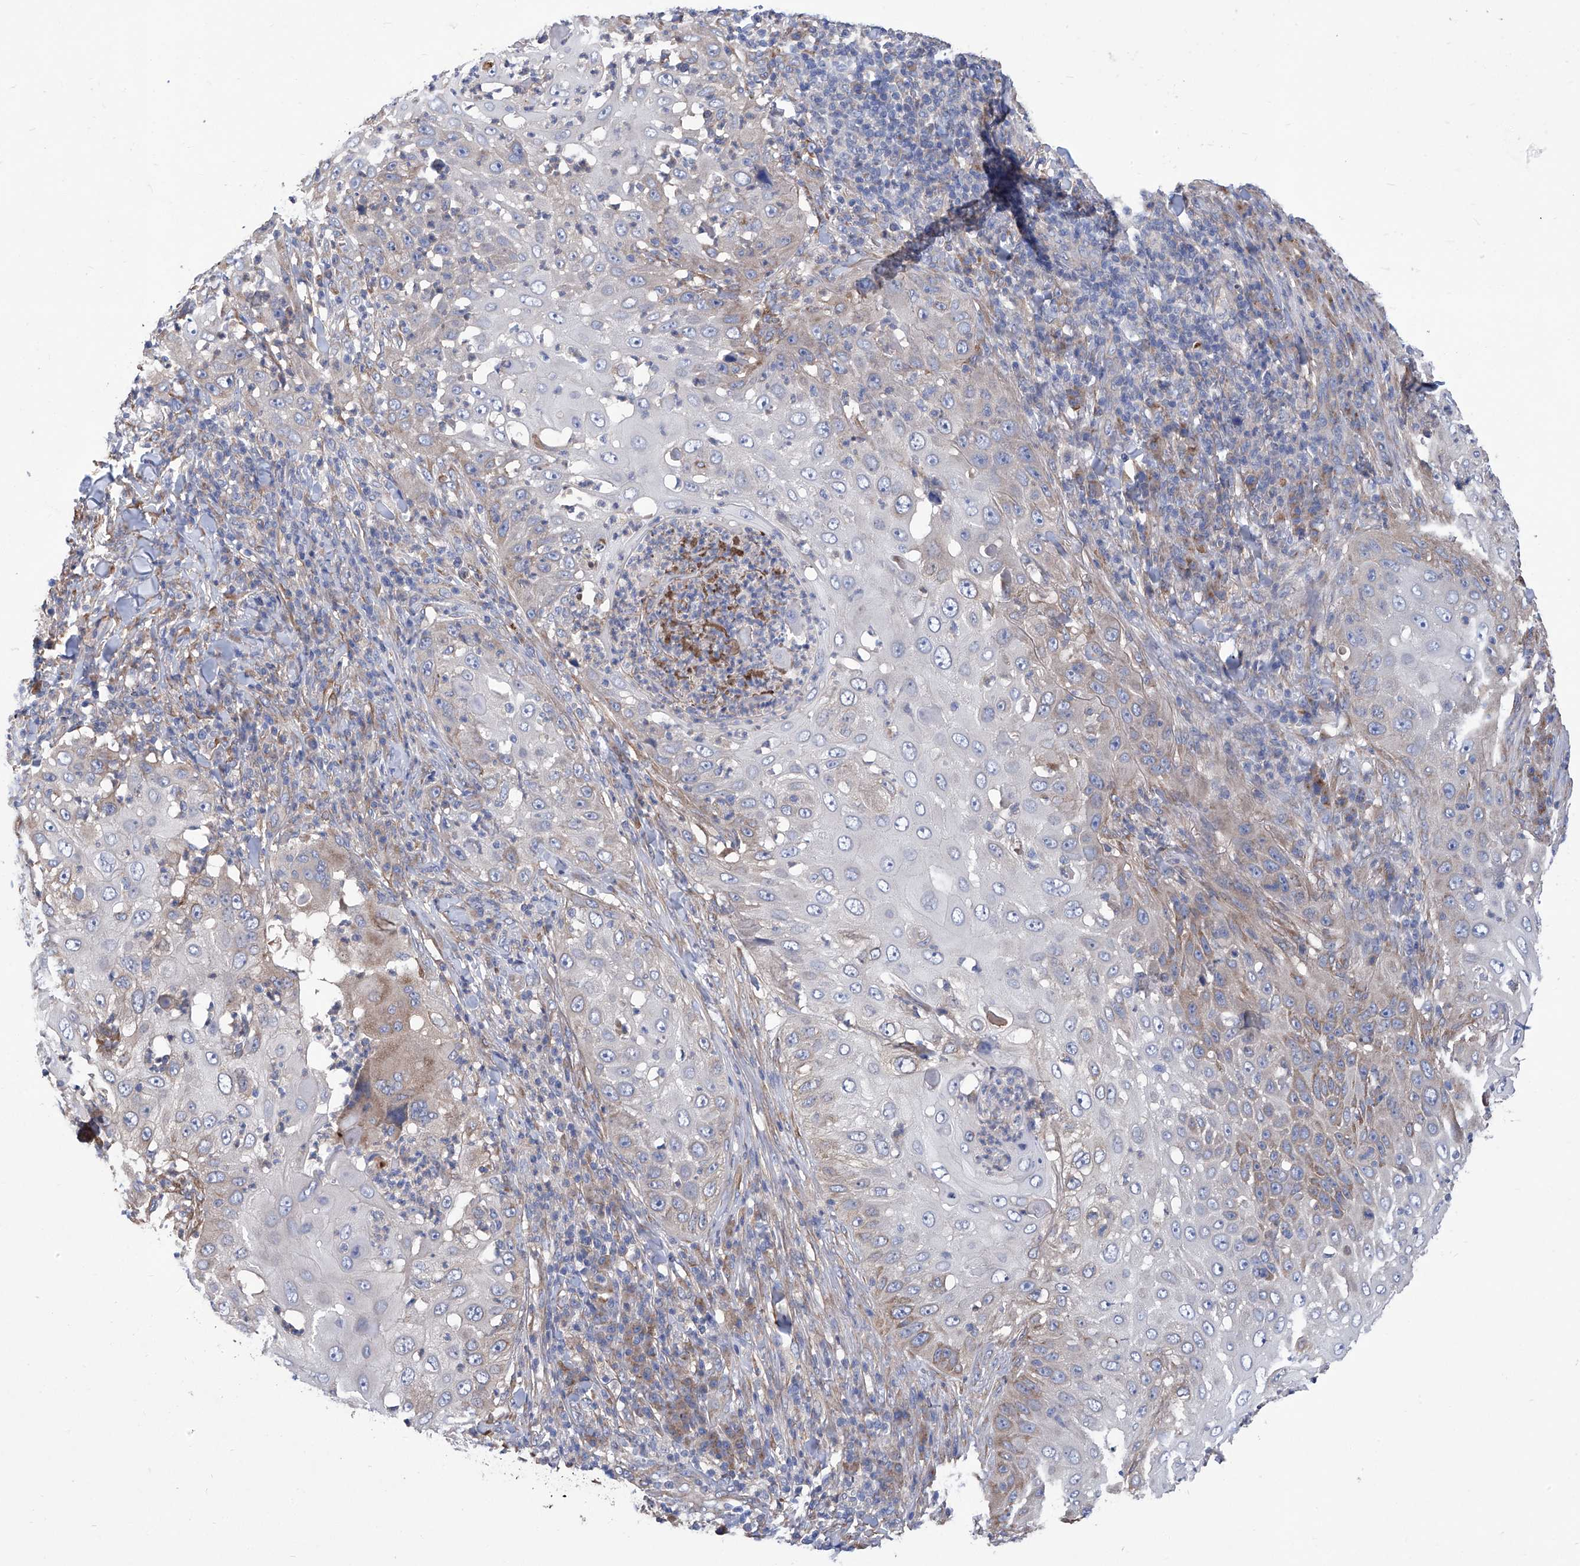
{"staining": {"intensity": "weak", "quantity": "25%-75%", "location": "cytoplasmic/membranous"}, "tissue": "skin cancer", "cell_type": "Tumor cells", "image_type": "cancer", "snomed": [{"axis": "morphology", "description": "Squamous cell carcinoma, NOS"}, {"axis": "topography", "description": "Skin"}], "caption": "A histopathology image showing weak cytoplasmic/membranous staining in approximately 25%-75% of tumor cells in skin cancer, as visualized by brown immunohistochemical staining.", "gene": "SMS", "patient": {"sex": "female", "age": 44}}